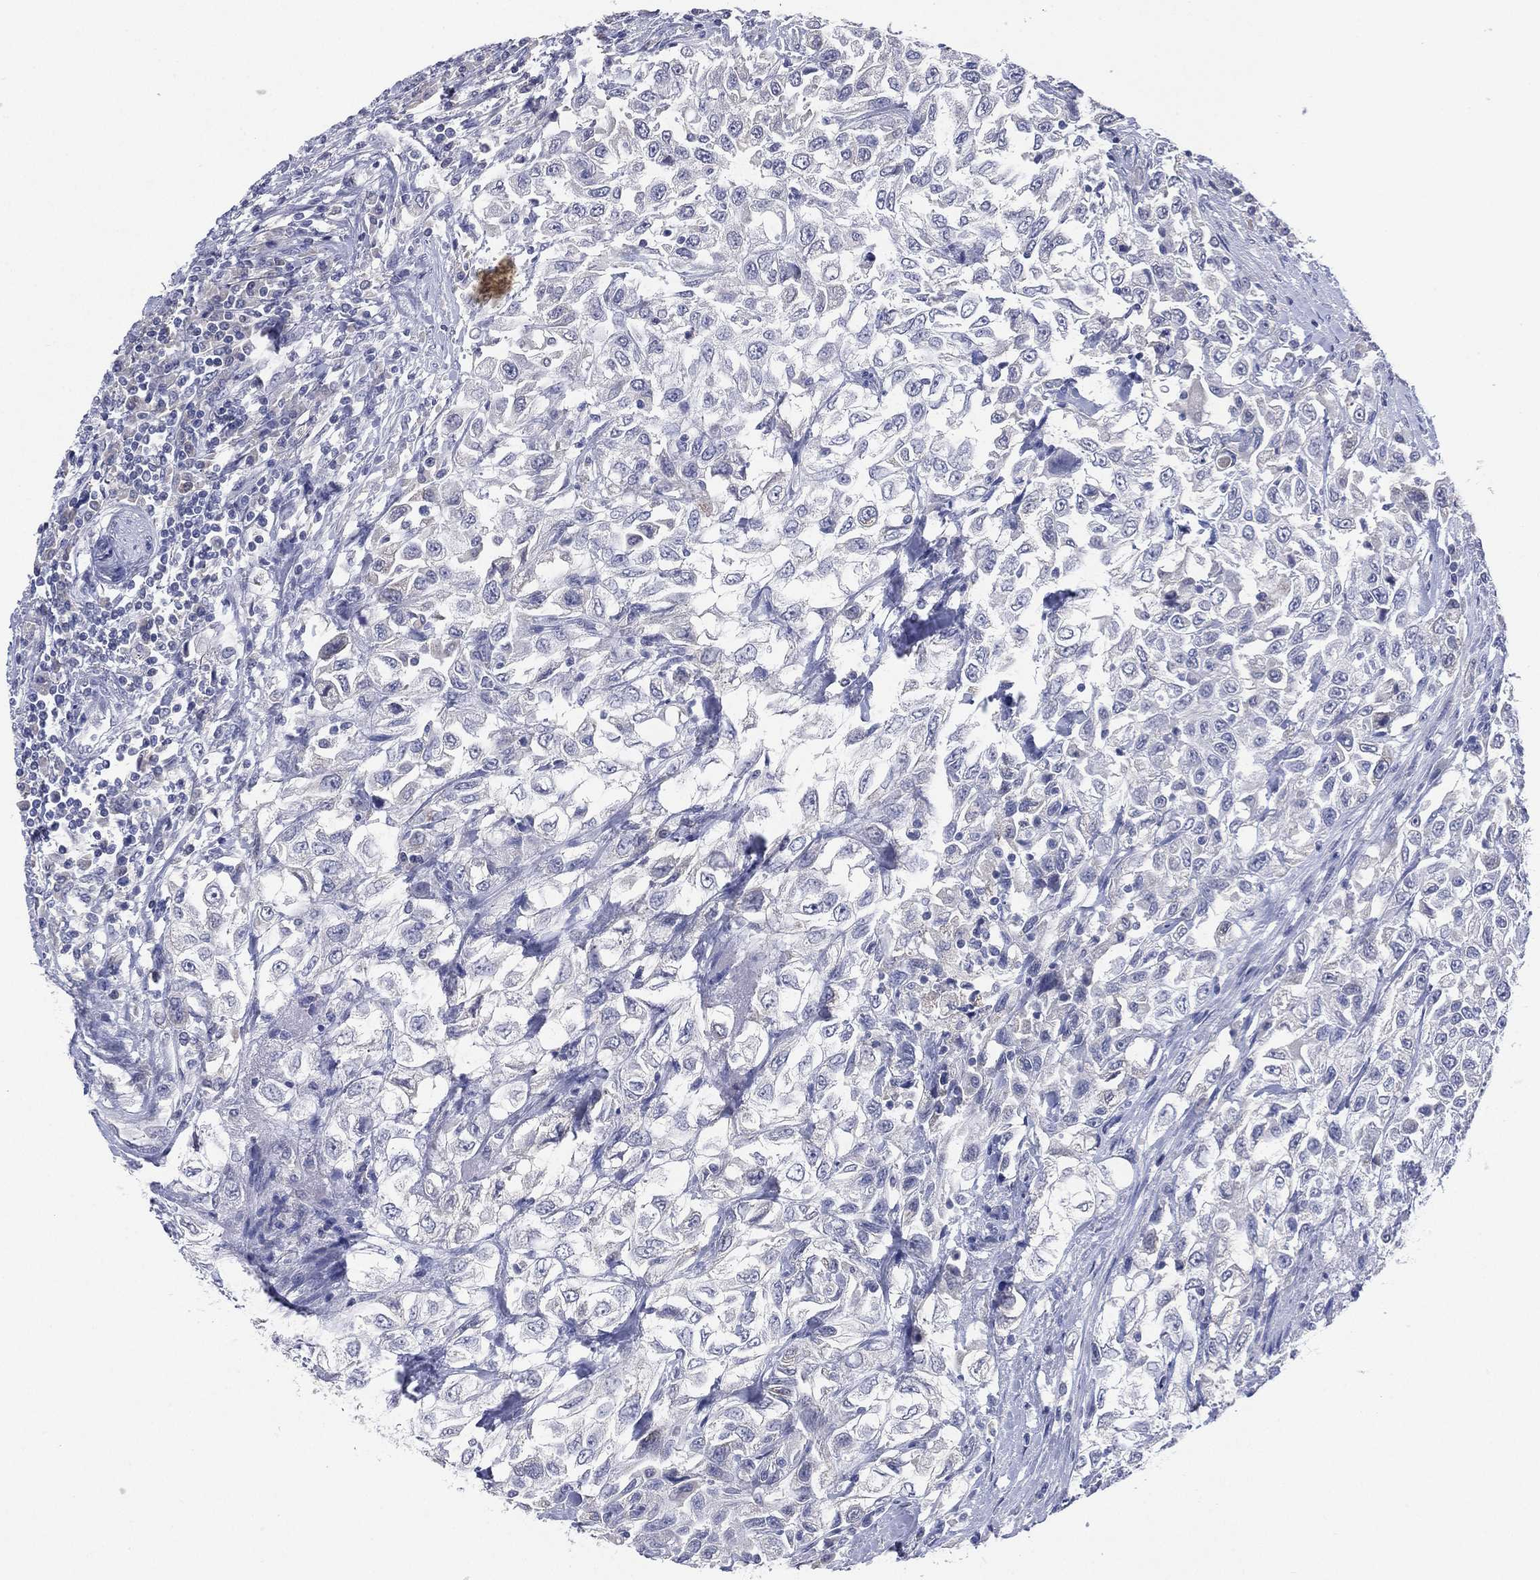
{"staining": {"intensity": "negative", "quantity": "none", "location": "none"}, "tissue": "urothelial cancer", "cell_type": "Tumor cells", "image_type": "cancer", "snomed": [{"axis": "morphology", "description": "Urothelial carcinoma, High grade"}, {"axis": "topography", "description": "Urinary bladder"}], "caption": "High-grade urothelial carcinoma stained for a protein using IHC reveals no positivity tumor cells.", "gene": "KRT35", "patient": {"sex": "female", "age": 56}}